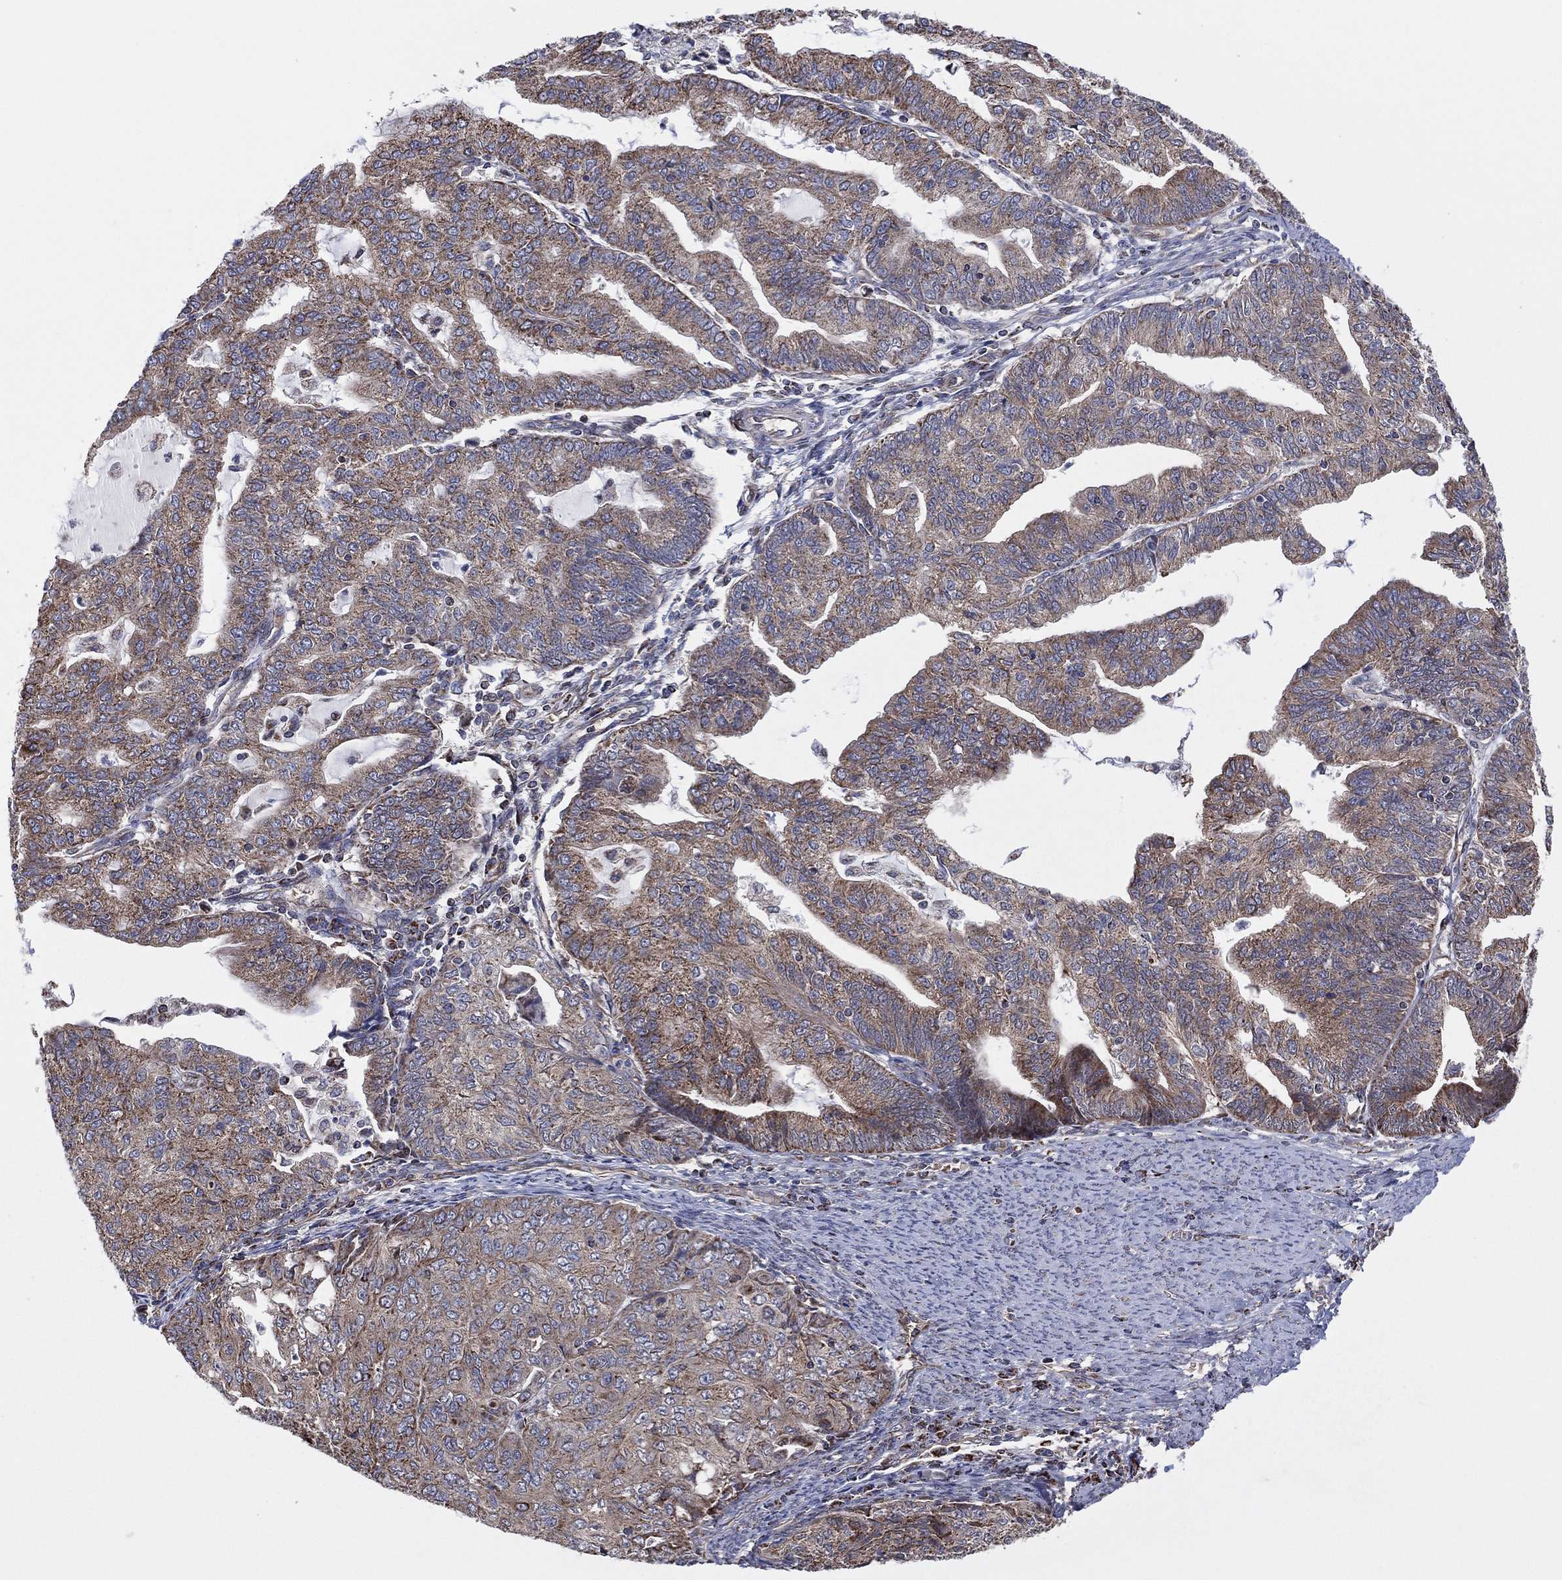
{"staining": {"intensity": "weak", "quantity": "25%-75%", "location": "cytoplasmic/membranous"}, "tissue": "endometrial cancer", "cell_type": "Tumor cells", "image_type": "cancer", "snomed": [{"axis": "morphology", "description": "Adenocarcinoma, NOS"}, {"axis": "topography", "description": "Endometrium"}], "caption": "Immunohistochemistry (IHC) photomicrograph of endometrial cancer (adenocarcinoma) stained for a protein (brown), which exhibits low levels of weak cytoplasmic/membranous staining in about 25%-75% of tumor cells.", "gene": "PIDD1", "patient": {"sex": "female", "age": 82}}